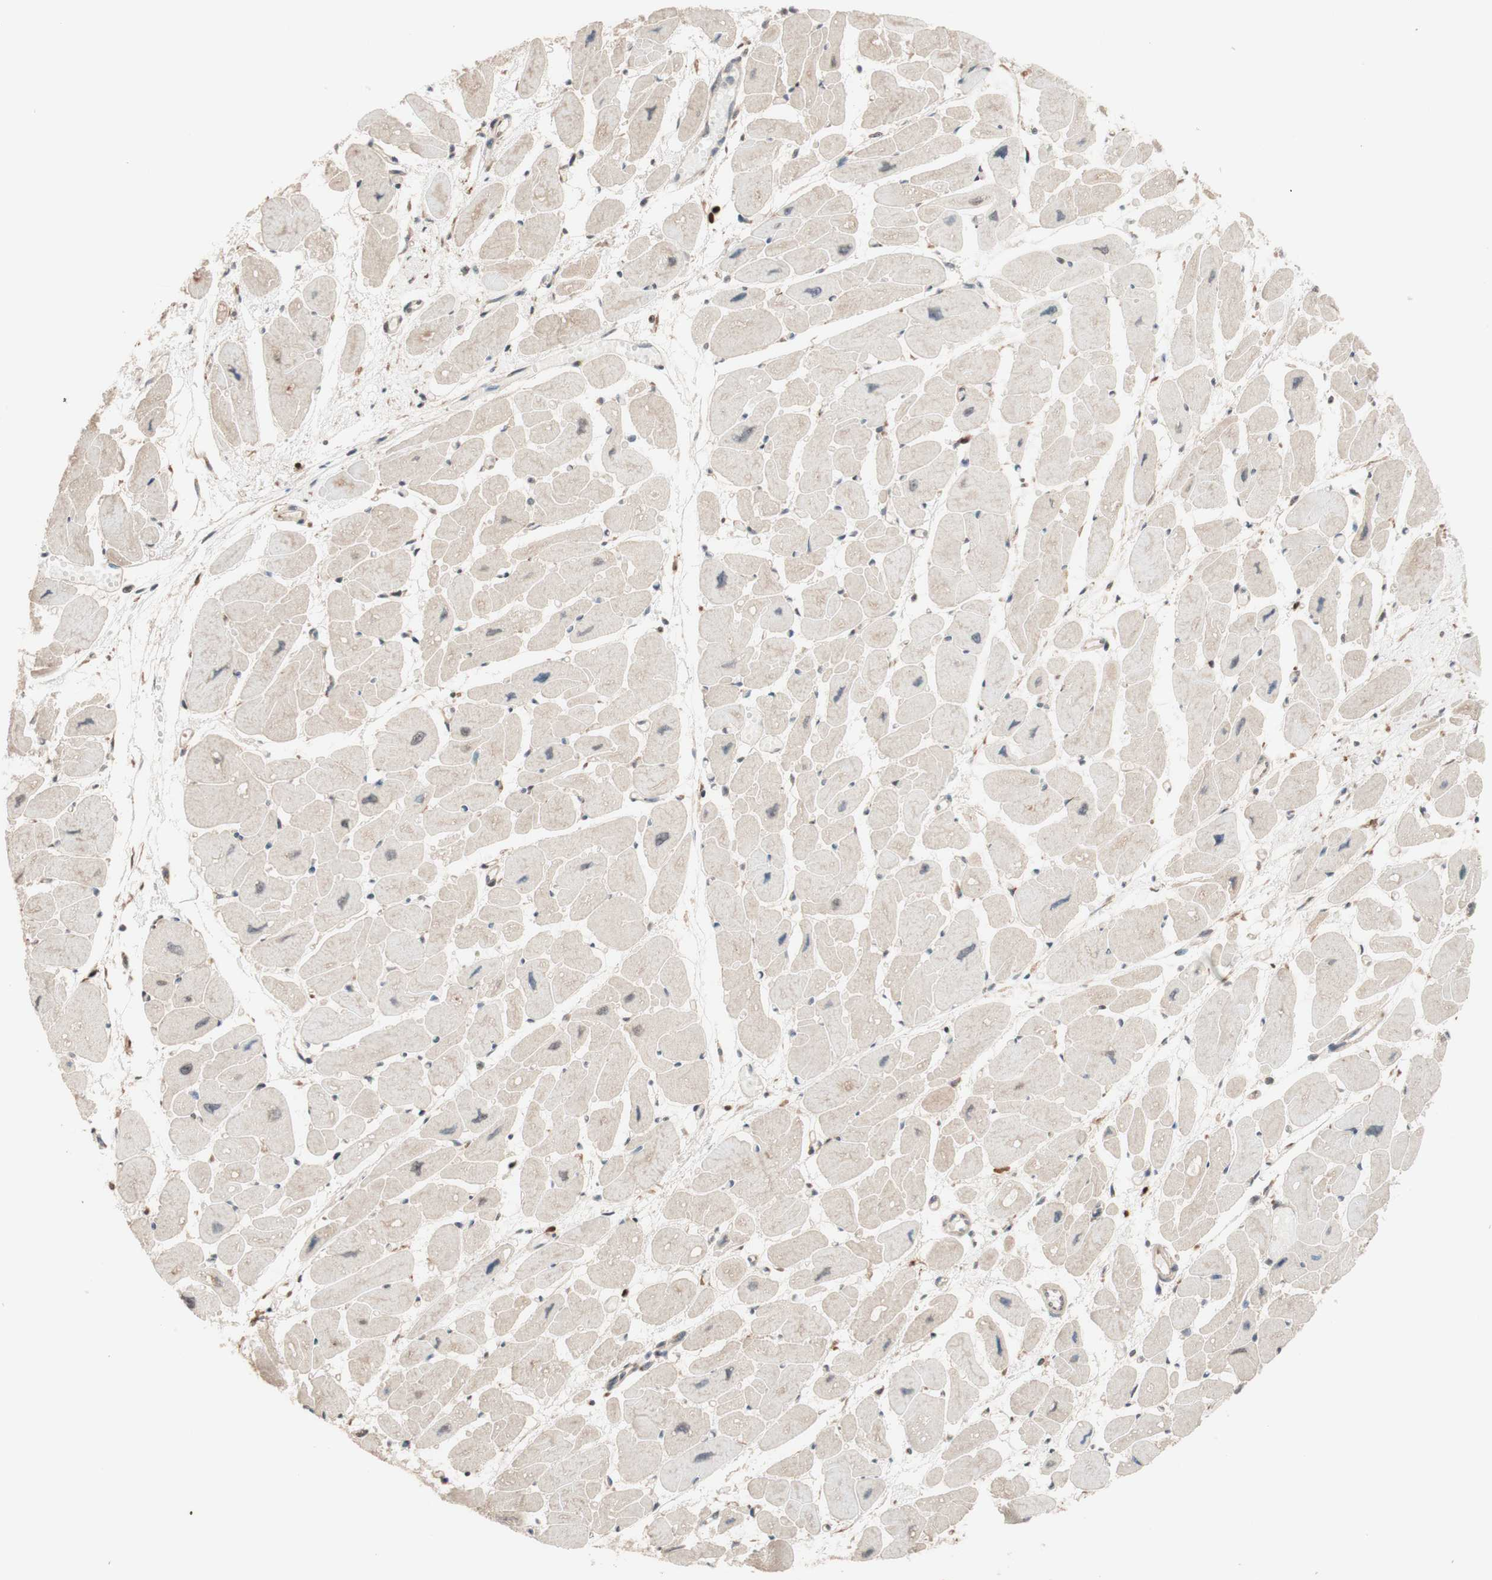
{"staining": {"intensity": "weak", "quantity": "25%-75%", "location": "cytoplasmic/membranous"}, "tissue": "heart muscle", "cell_type": "Cardiomyocytes", "image_type": "normal", "snomed": [{"axis": "morphology", "description": "Normal tissue, NOS"}, {"axis": "topography", "description": "Heart"}], "caption": "Brown immunohistochemical staining in unremarkable human heart muscle displays weak cytoplasmic/membranous positivity in about 25%-75% of cardiomyocytes. (DAB (3,3'-diaminobenzidine) = brown stain, brightfield microscopy at high magnification).", "gene": "CCNC", "patient": {"sex": "female", "age": 54}}